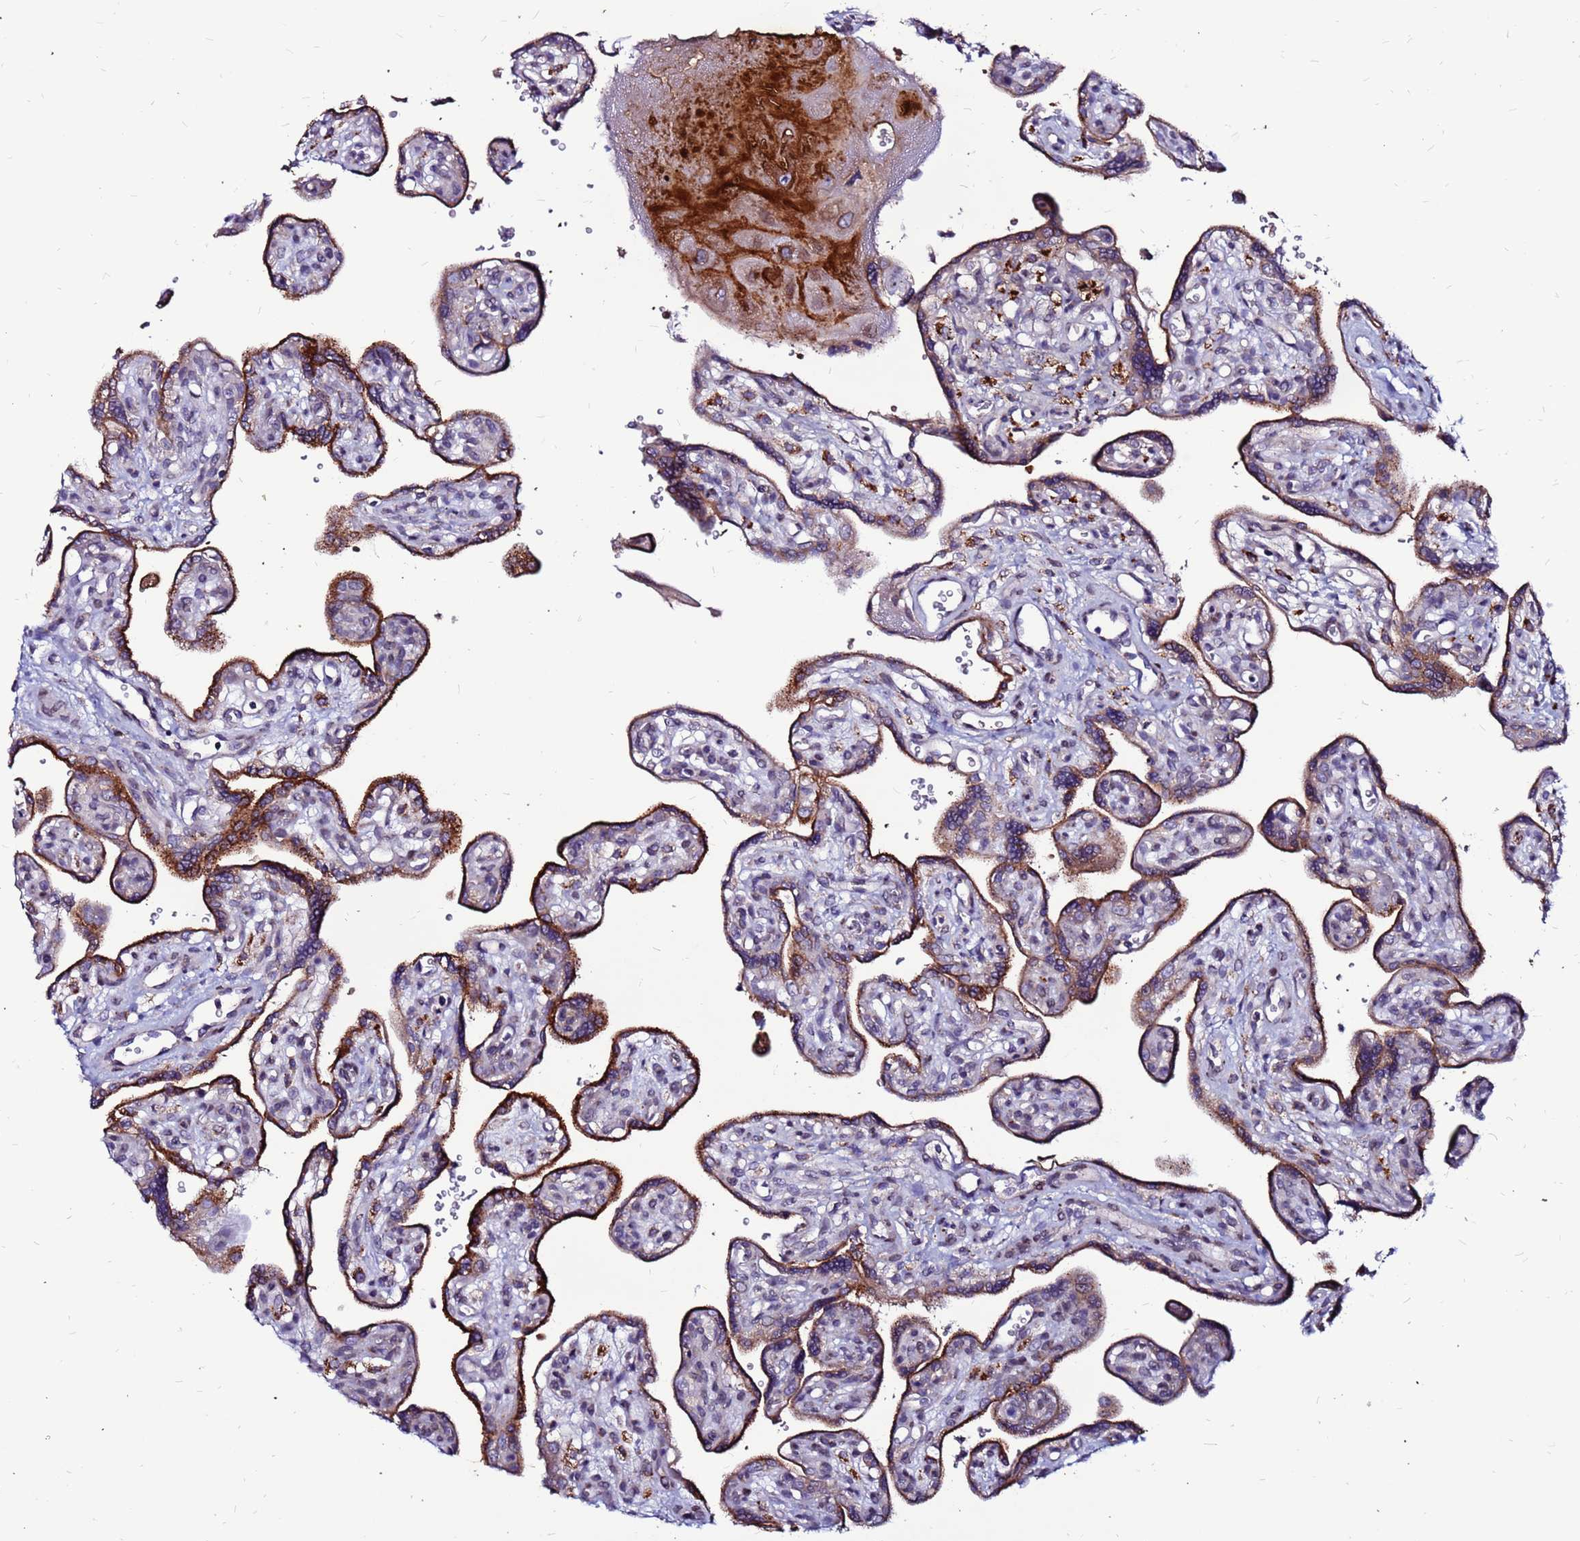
{"staining": {"intensity": "weak", "quantity": "<25%", "location": "cytoplasmic/membranous"}, "tissue": "placenta", "cell_type": "Decidual cells", "image_type": "normal", "snomed": [{"axis": "morphology", "description": "Normal tissue, NOS"}, {"axis": "topography", "description": "Placenta"}], "caption": "Immunohistochemistry micrograph of normal placenta: human placenta stained with DAB (3,3'-diaminobenzidine) shows no significant protein positivity in decidual cells.", "gene": "CCDC71", "patient": {"sex": "female", "age": 39}}